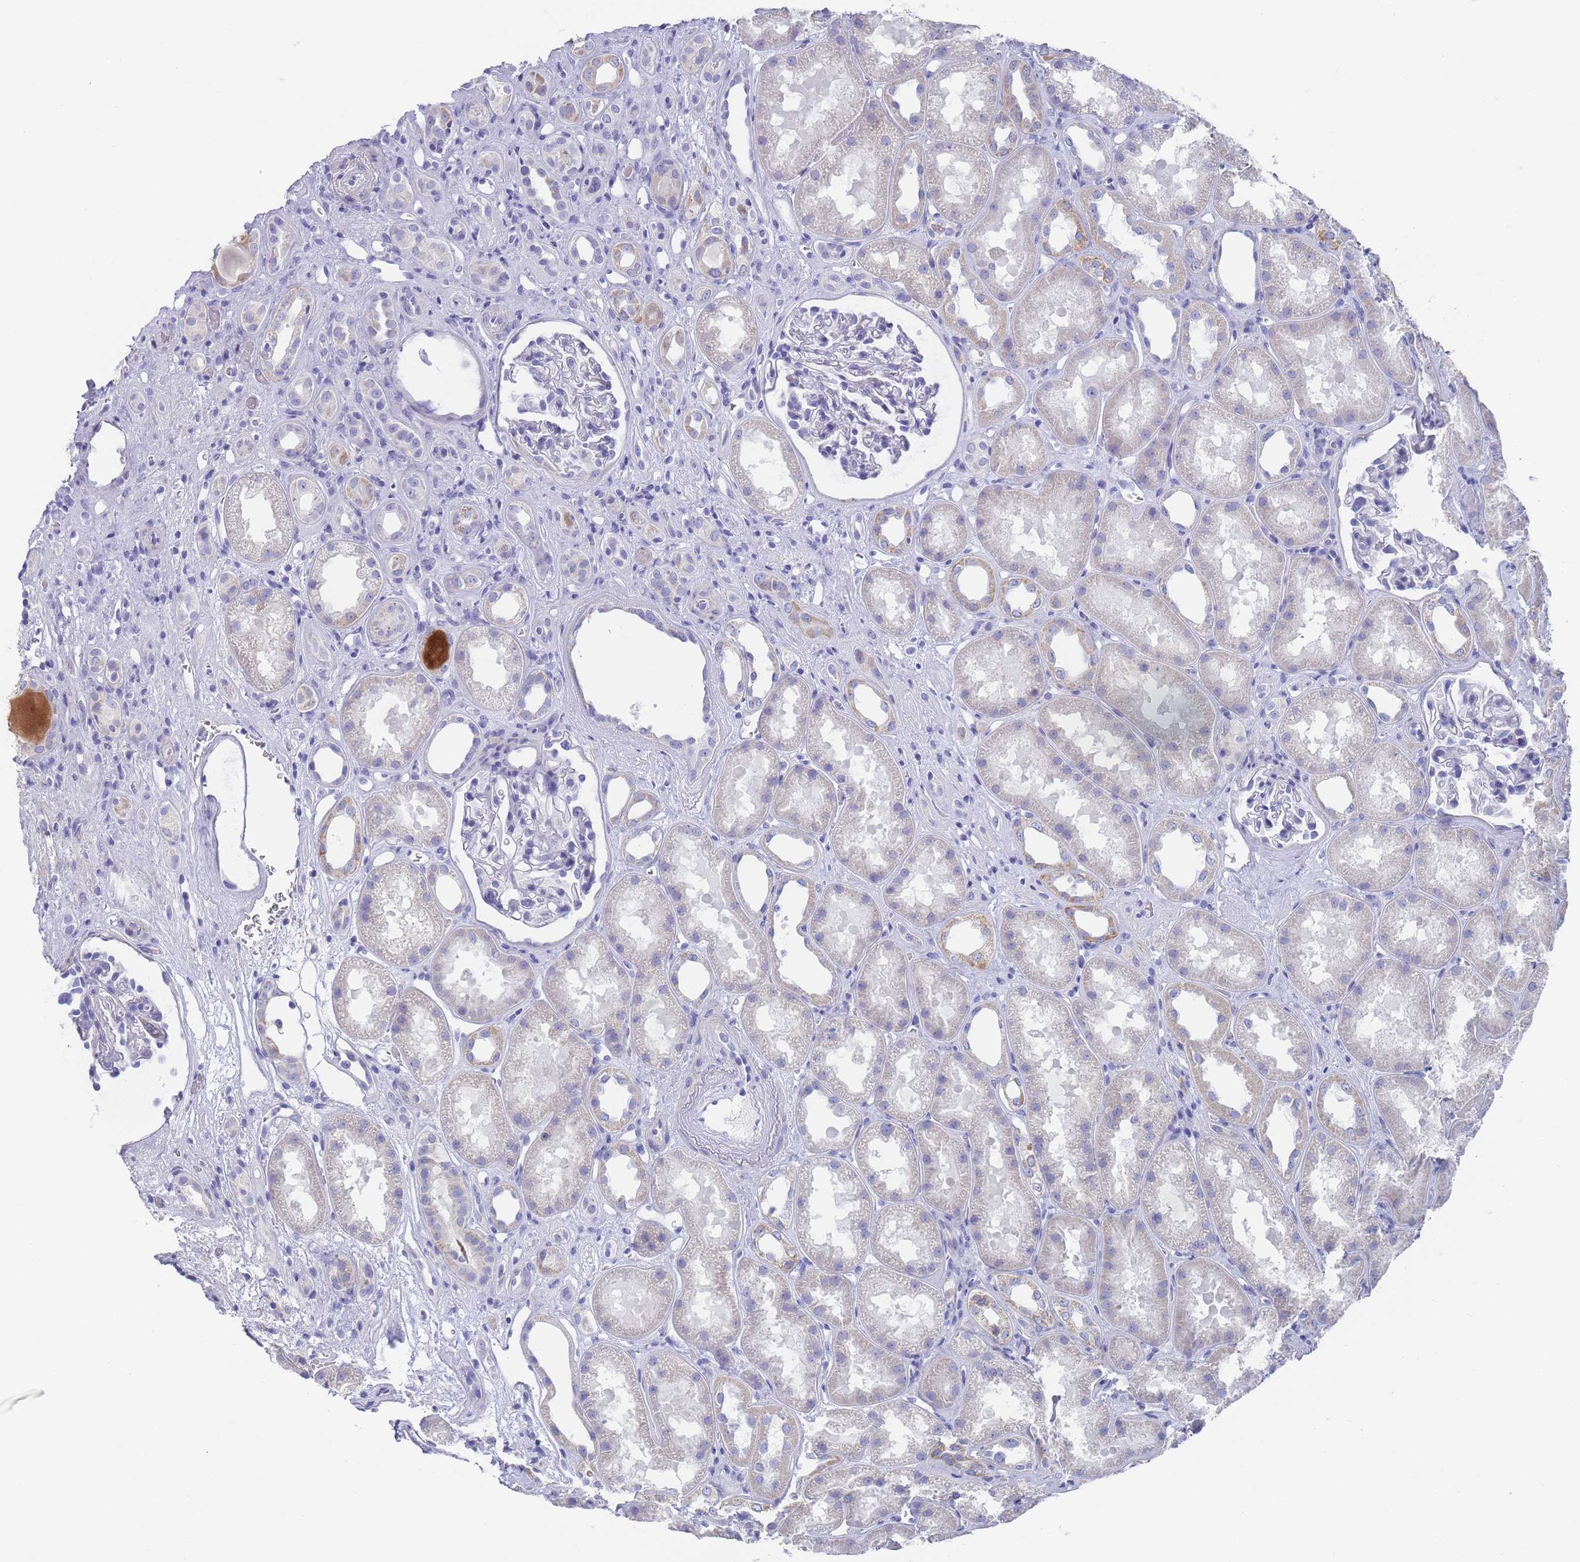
{"staining": {"intensity": "negative", "quantity": "none", "location": "none"}, "tissue": "kidney", "cell_type": "Cells in glomeruli", "image_type": "normal", "snomed": [{"axis": "morphology", "description": "Normal tissue, NOS"}, {"axis": "topography", "description": "Kidney"}], "caption": "Immunohistochemistry (IHC) micrograph of benign kidney: human kidney stained with DAB (3,3'-diaminobenzidine) demonstrates no significant protein expression in cells in glomeruli.", "gene": "SCCPDH", "patient": {"sex": "male", "age": 61}}